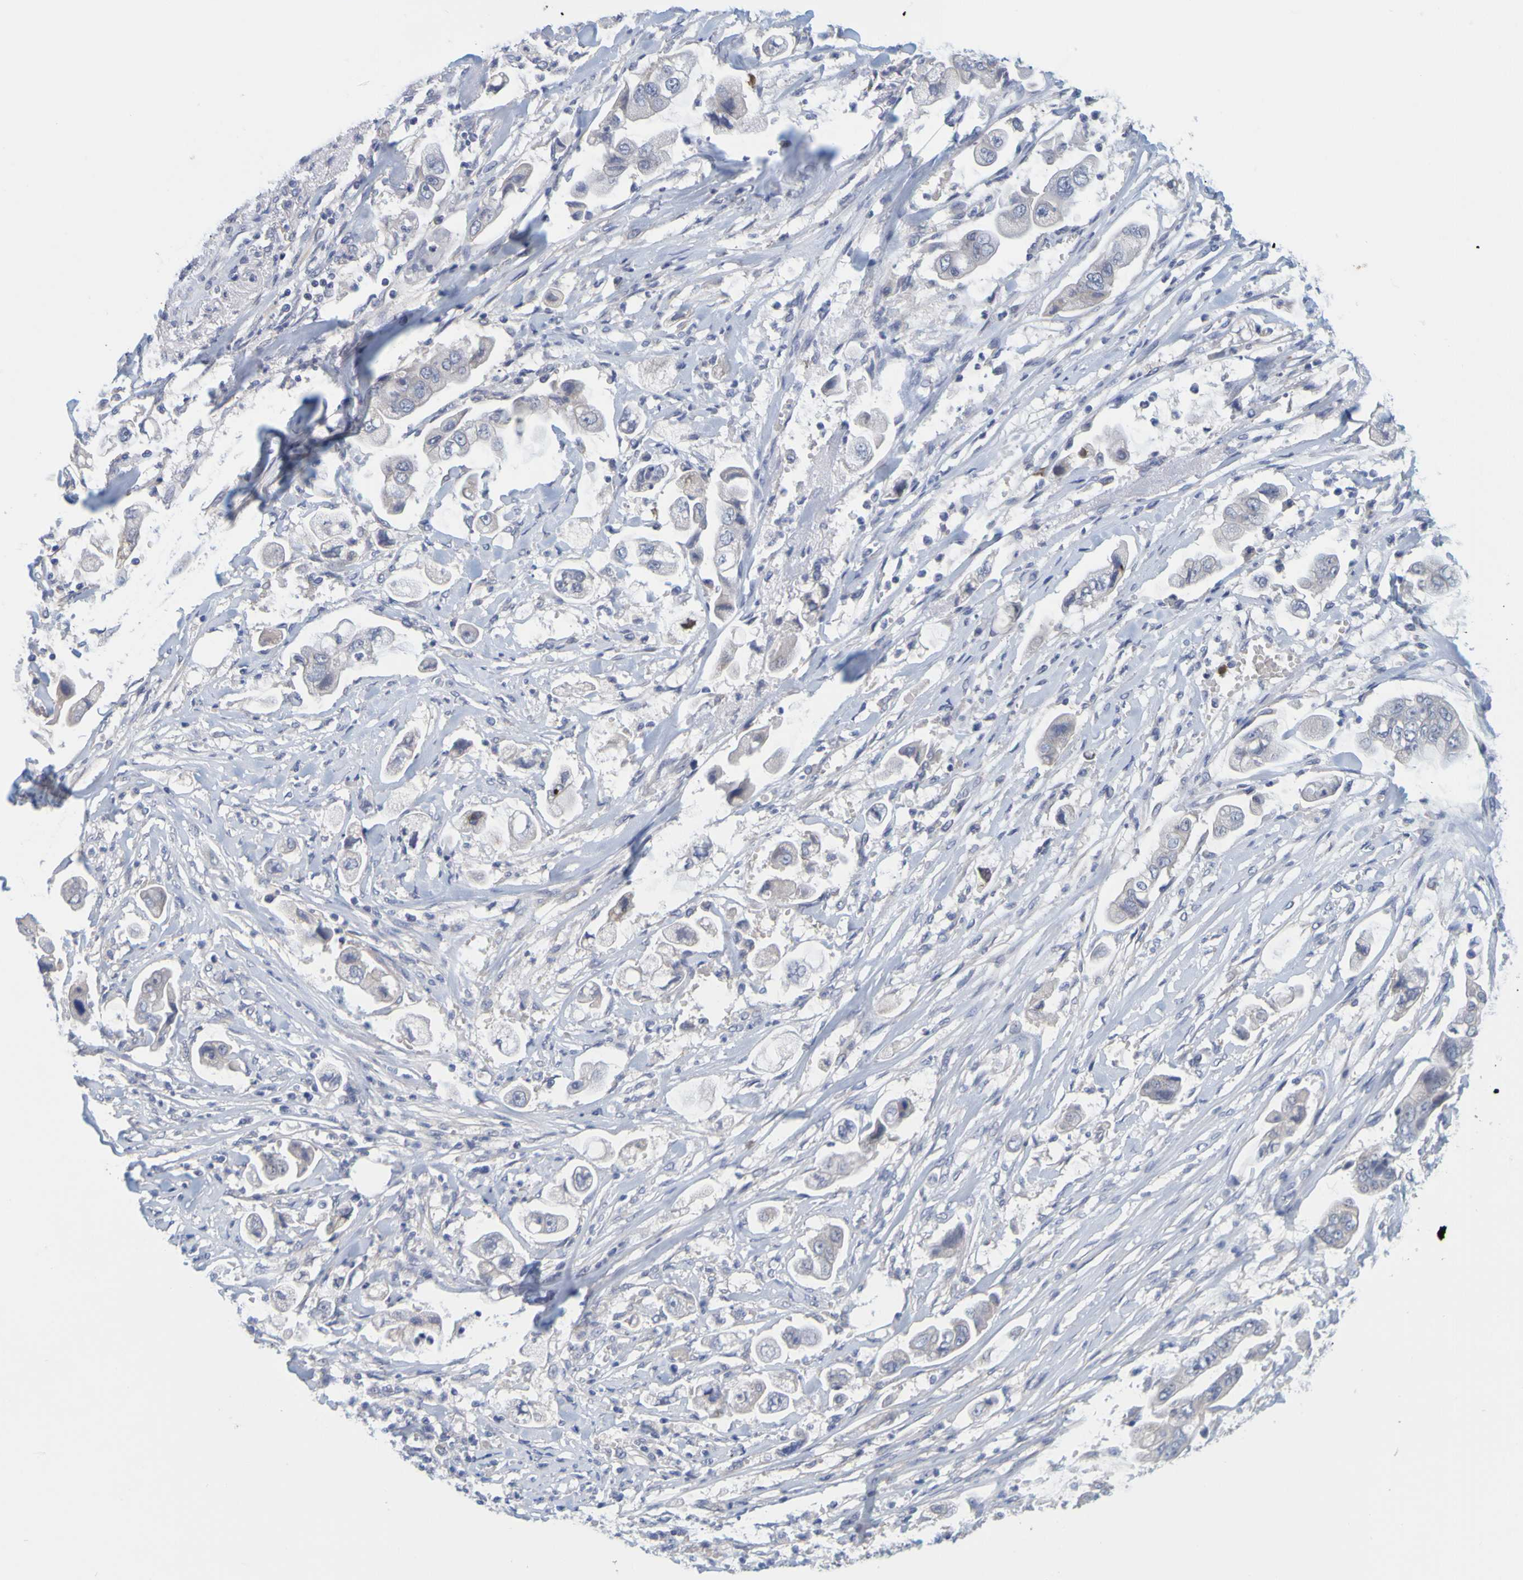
{"staining": {"intensity": "negative", "quantity": "none", "location": "none"}, "tissue": "stomach cancer", "cell_type": "Tumor cells", "image_type": "cancer", "snomed": [{"axis": "morphology", "description": "Adenocarcinoma, NOS"}, {"axis": "topography", "description": "Stomach"}], "caption": "Tumor cells are negative for protein expression in human stomach adenocarcinoma.", "gene": "ENDOU", "patient": {"sex": "male", "age": 62}}